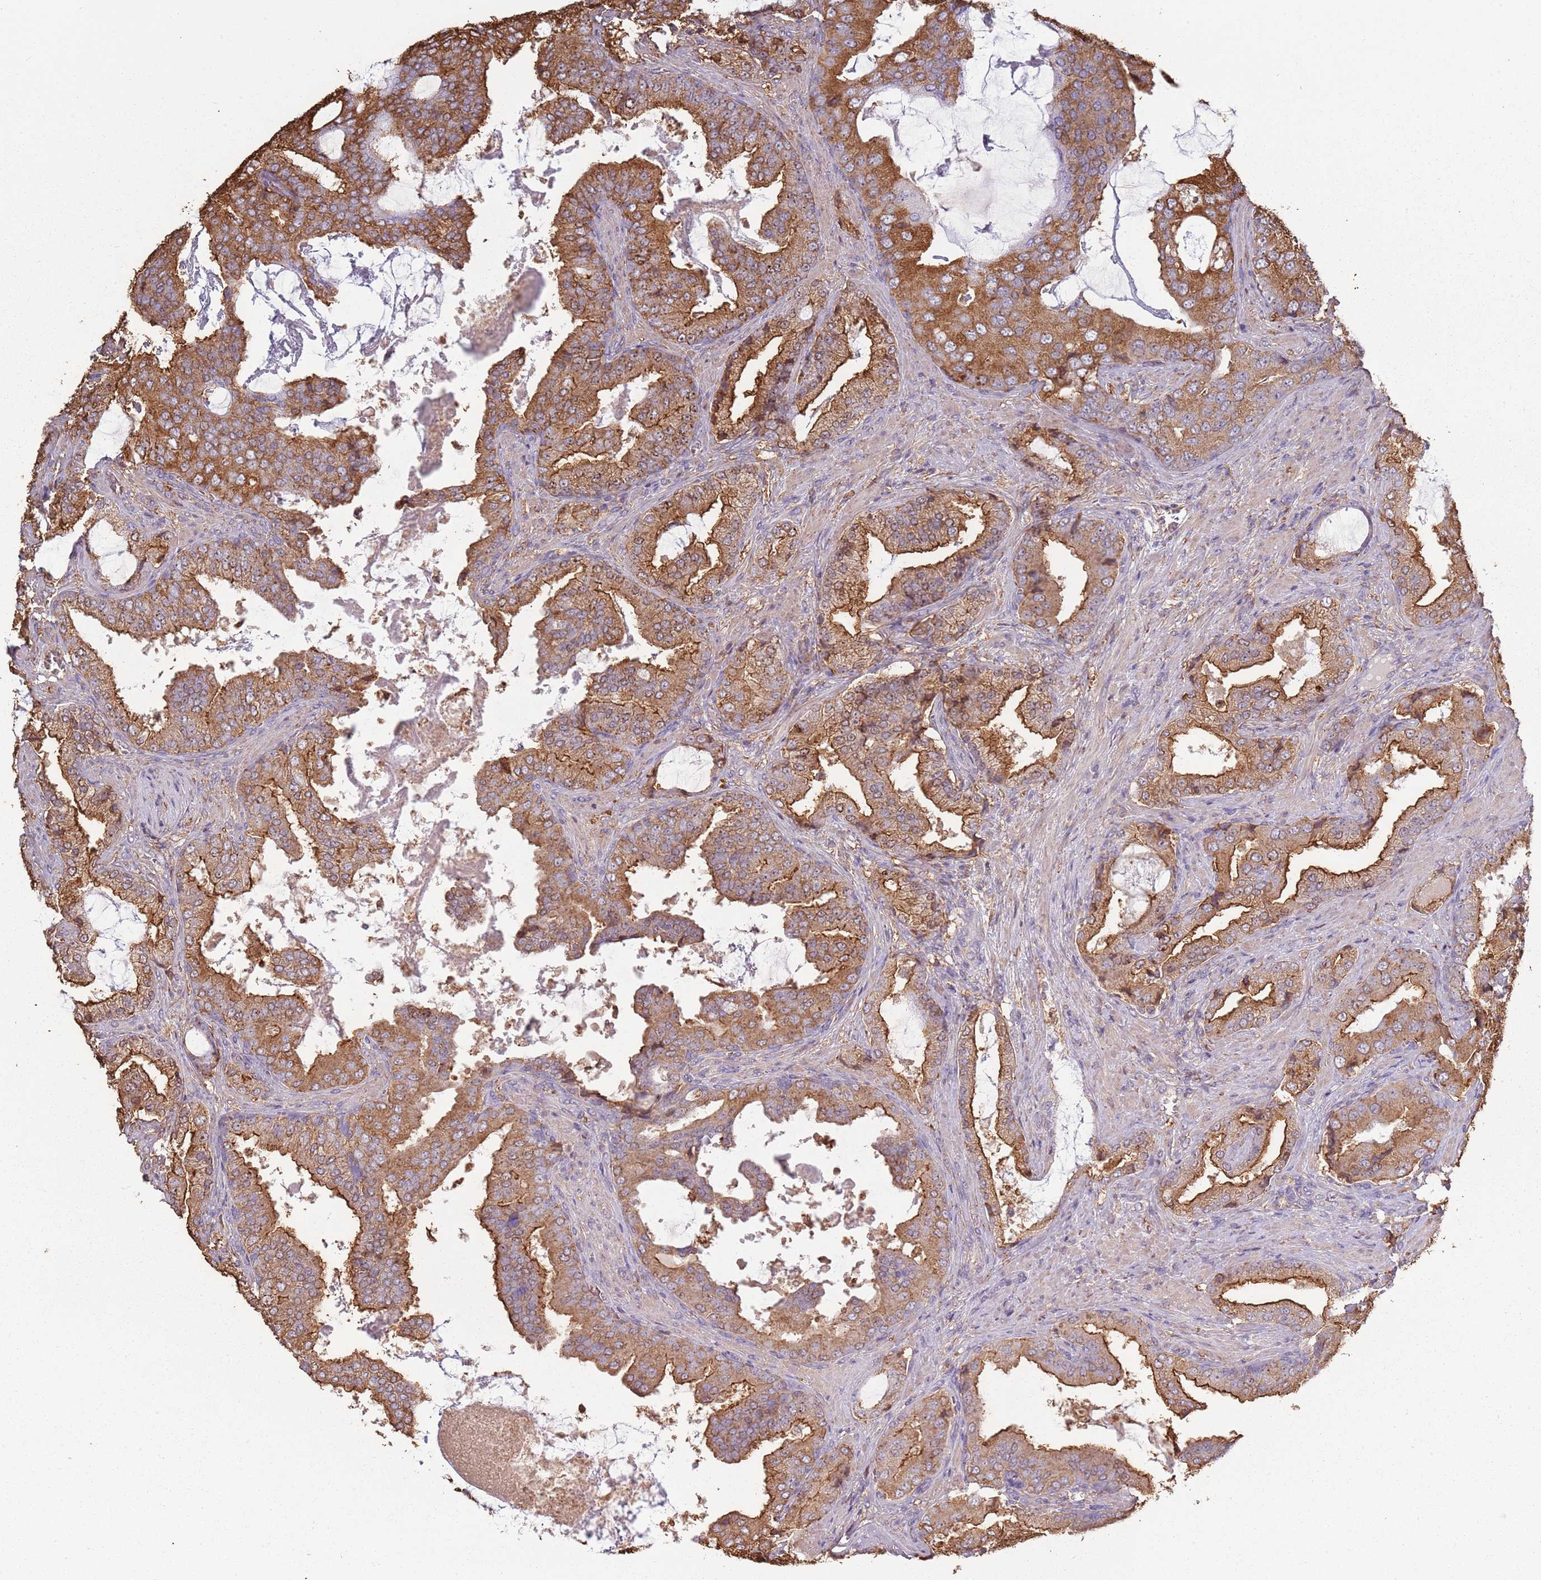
{"staining": {"intensity": "moderate", "quantity": ">75%", "location": "cytoplasmic/membranous"}, "tissue": "prostate cancer", "cell_type": "Tumor cells", "image_type": "cancer", "snomed": [{"axis": "morphology", "description": "Adenocarcinoma, High grade"}, {"axis": "topography", "description": "Prostate"}], "caption": "This photomicrograph exhibits IHC staining of prostate cancer, with medium moderate cytoplasmic/membranous staining in about >75% of tumor cells.", "gene": "ATOSB", "patient": {"sex": "male", "age": 68}}